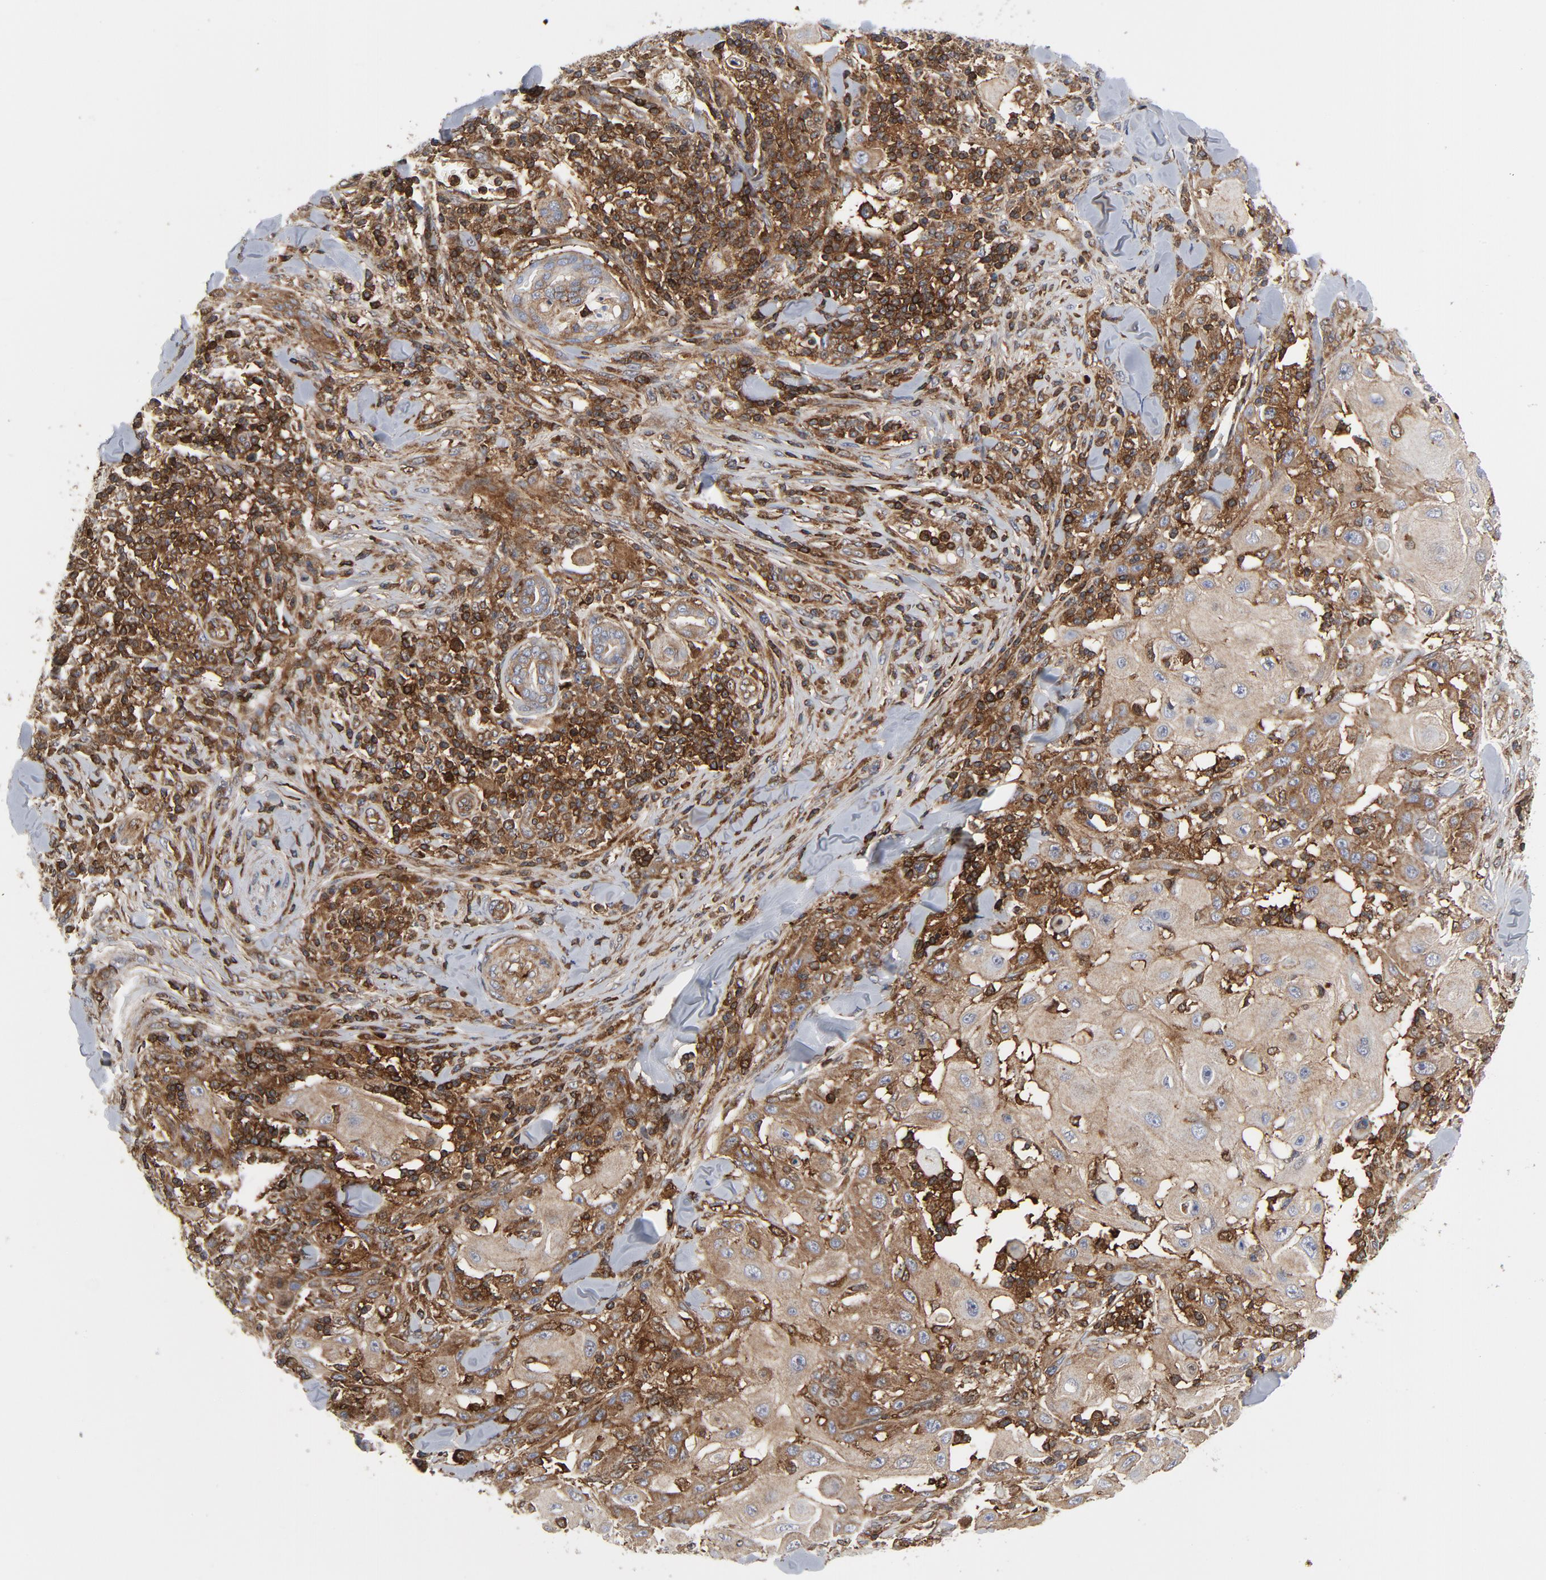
{"staining": {"intensity": "moderate", "quantity": ">75%", "location": "cytoplasmic/membranous"}, "tissue": "skin cancer", "cell_type": "Tumor cells", "image_type": "cancer", "snomed": [{"axis": "morphology", "description": "Squamous cell carcinoma, NOS"}, {"axis": "topography", "description": "Skin"}], "caption": "Protein expression analysis of skin squamous cell carcinoma exhibits moderate cytoplasmic/membranous staining in approximately >75% of tumor cells. (DAB IHC with brightfield microscopy, high magnification).", "gene": "YES1", "patient": {"sex": "male", "age": 24}}